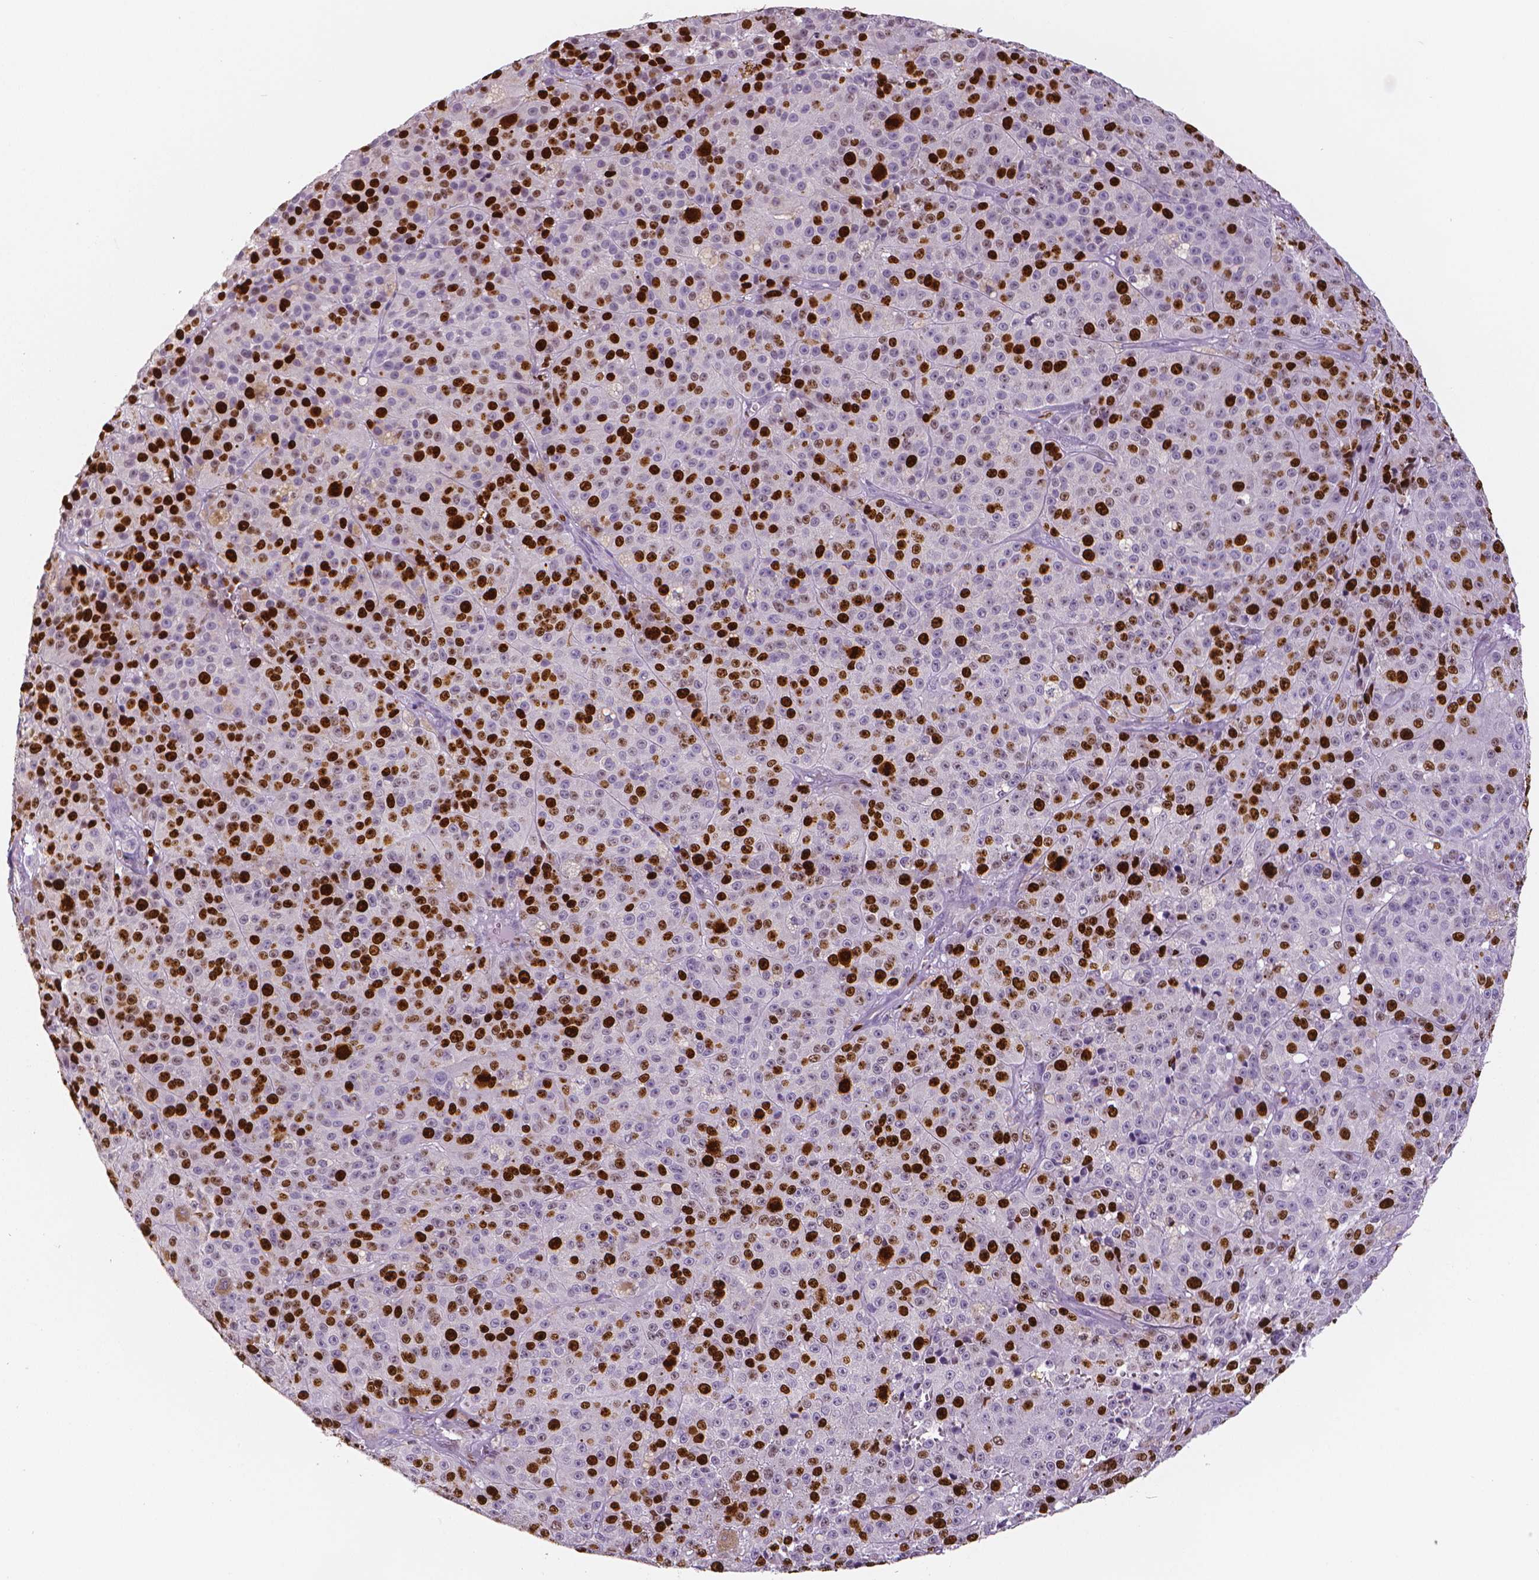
{"staining": {"intensity": "strong", "quantity": "25%-75%", "location": "nuclear"}, "tissue": "melanoma", "cell_type": "Tumor cells", "image_type": "cancer", "snomed": [{"axis": "morphology", "description": "Malignant melanoma, NOS"}, {"axis": "topography", "description": "Skin"}], "caption": "Malignant melanoma stained for a protein (brown) shows strong nuclear positive positivity in about 25%-75% of tumor cells.", "gene": "MKI67", "patient": {"sex": "female", "age": 58}}